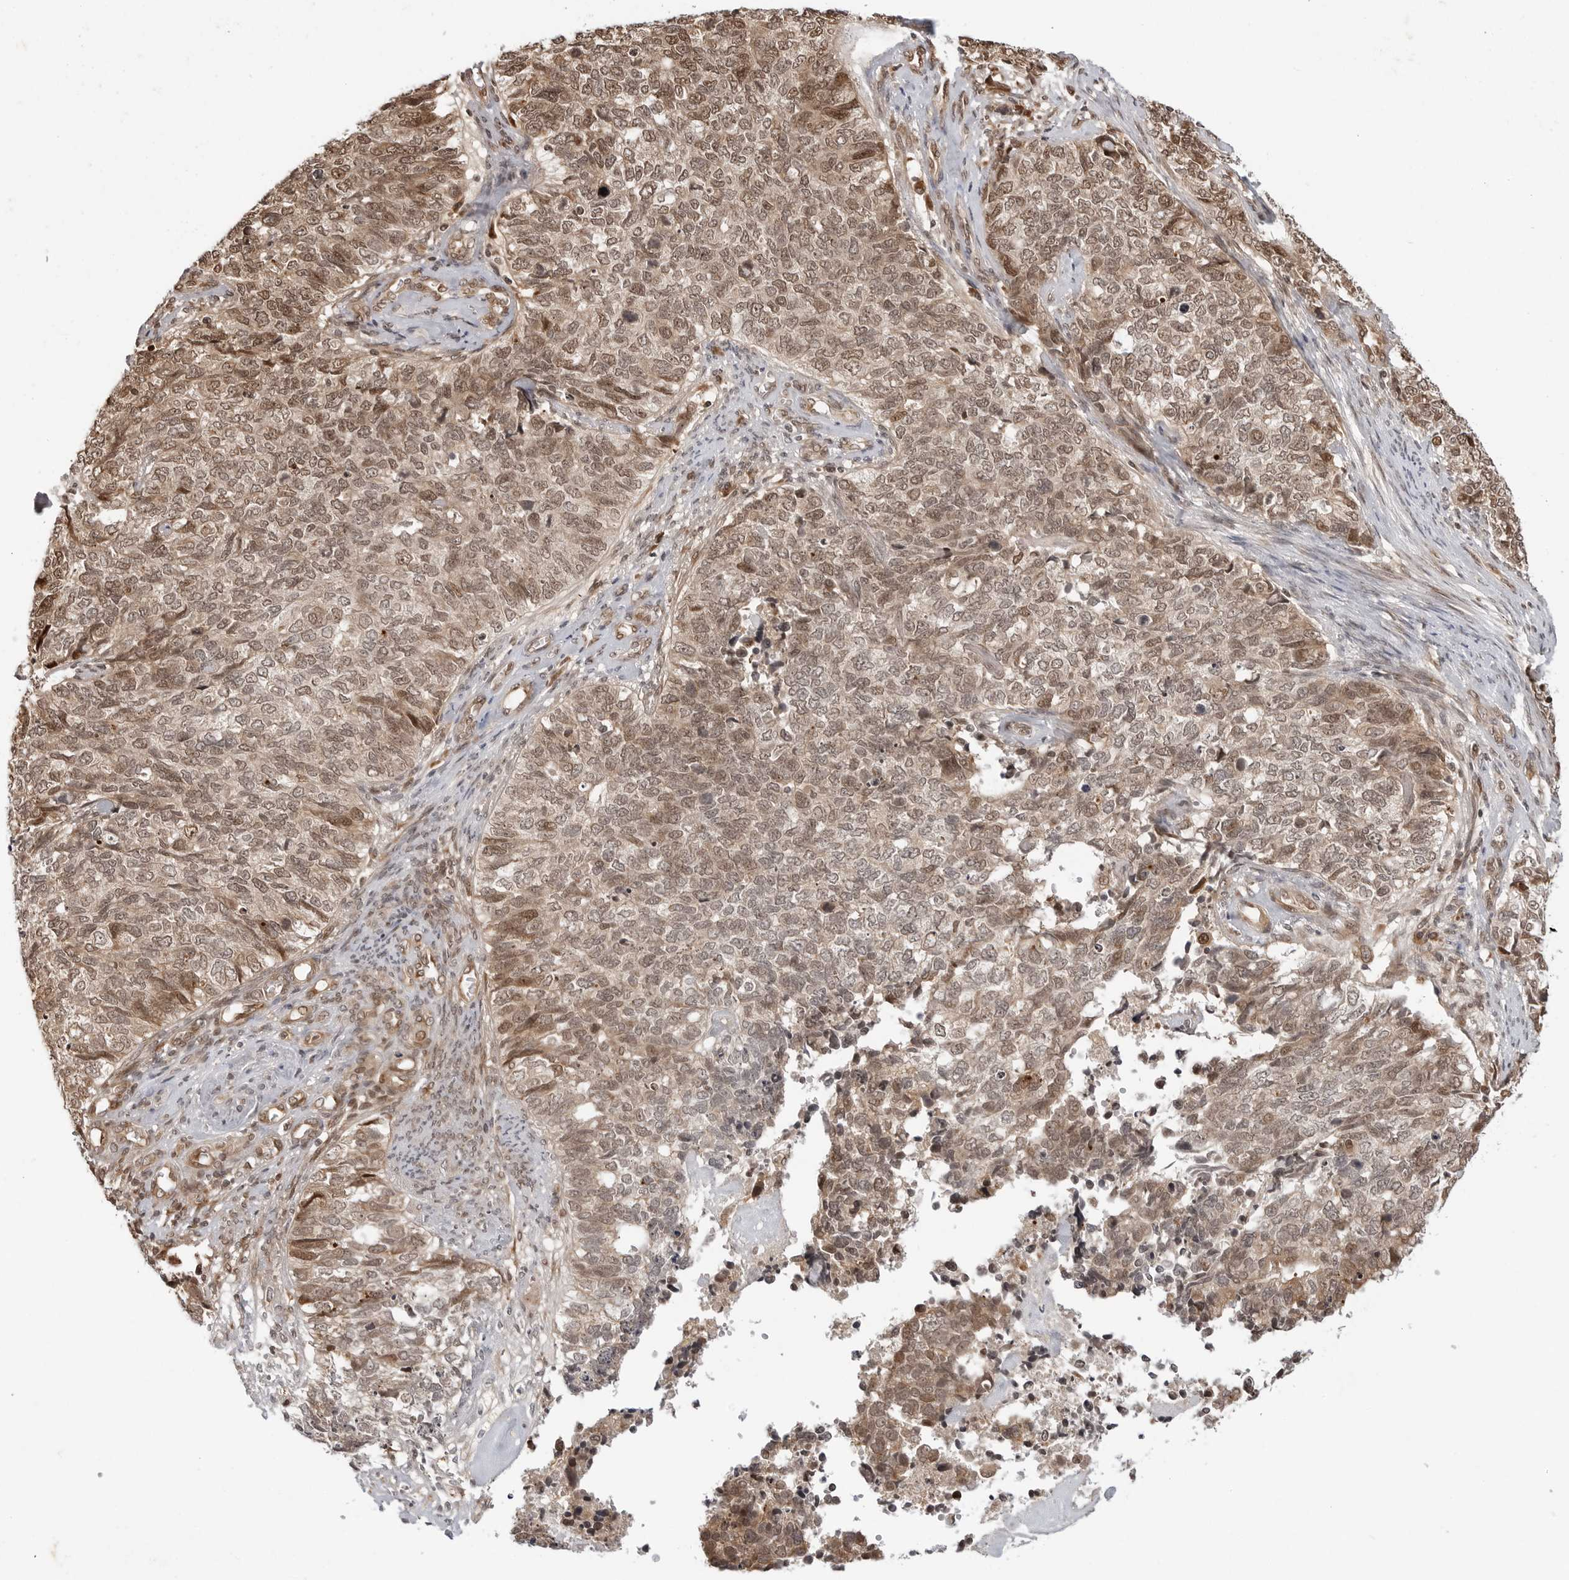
{"staining": {"intensity": "moderate", "quantity": ">75%", "location": "cytoplasmic/membranous,nuclear"}, "tissue": "cervical cancer", "cell_type": "Tumor cells", "image_type": "cancer", "snomed": [{"axis": "morphology", "description": "Squamous cell carcinoma, NOS"}, {"axis": "topography", "description": "Cervix"}], "caption": "Brown immunohistochemical staining in cervical cancer reveals moderate cytoplasmic/membranous and nuclear staining in approximately >75% of tumor cells.", "gene": "TIPRL", "patient": {"sex": "female", "age": 63}}